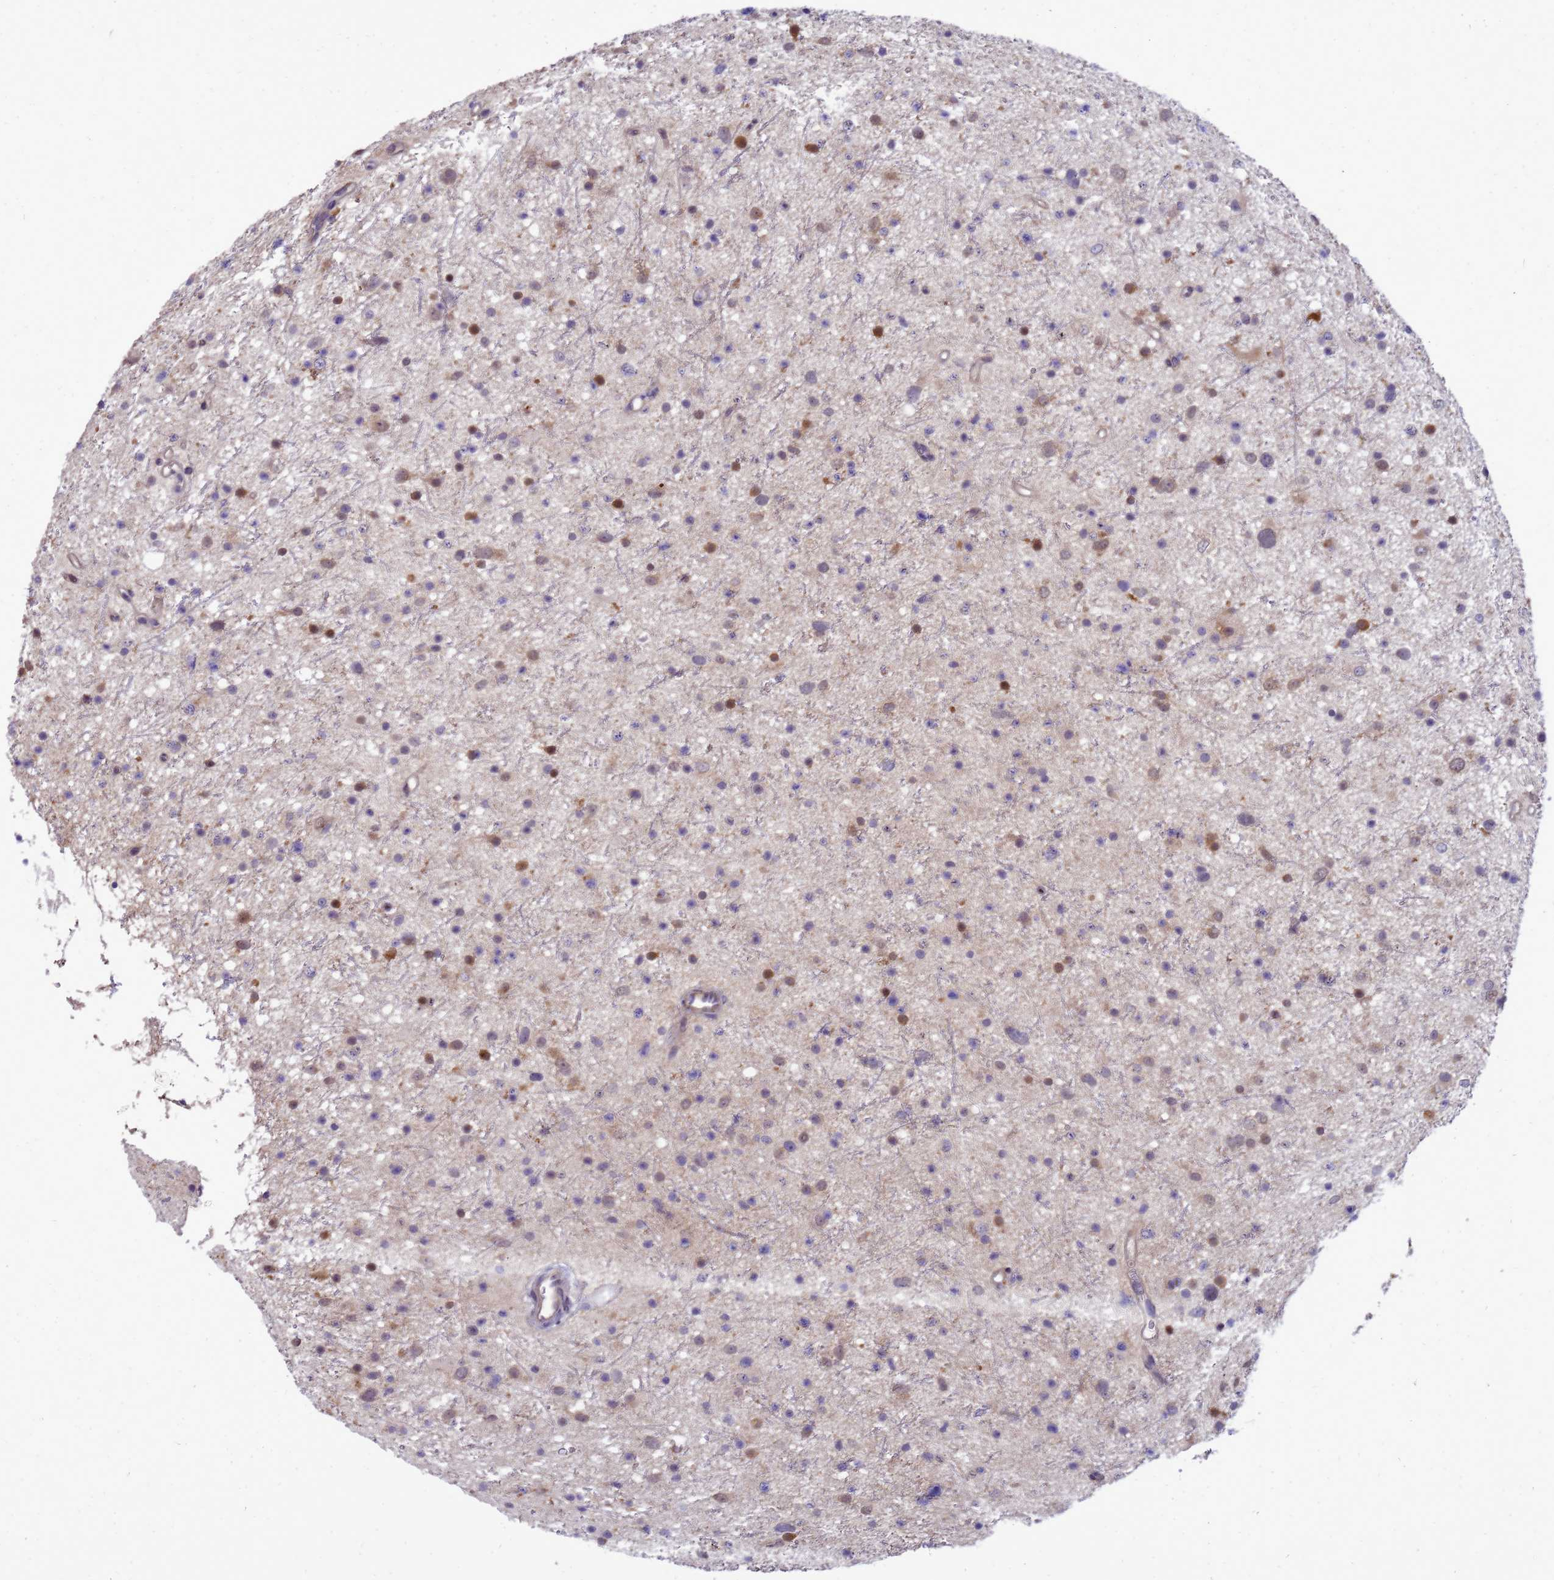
{"staining": {"intensity": "moderate", "quantity": "<25%", "location": "cytoplasmic/membranous"}, "tissue": "glioma", "cell_type": "Tumor cells", "image_type": "cancer", "snomed": [{"axis": "morphology", "description": "Glioma, malignant, Low grade"}, {"axis": "topography", "description": "Cerebral cortex"}], "caption": "Protein expression analysis of human malignant low-grade glioma reveals moderate cytoplasmic/membranous expression in approximately <25% of tumor cells.", "gene": "ENOPH1", "patient": {"sex": "female", "age": 39}}